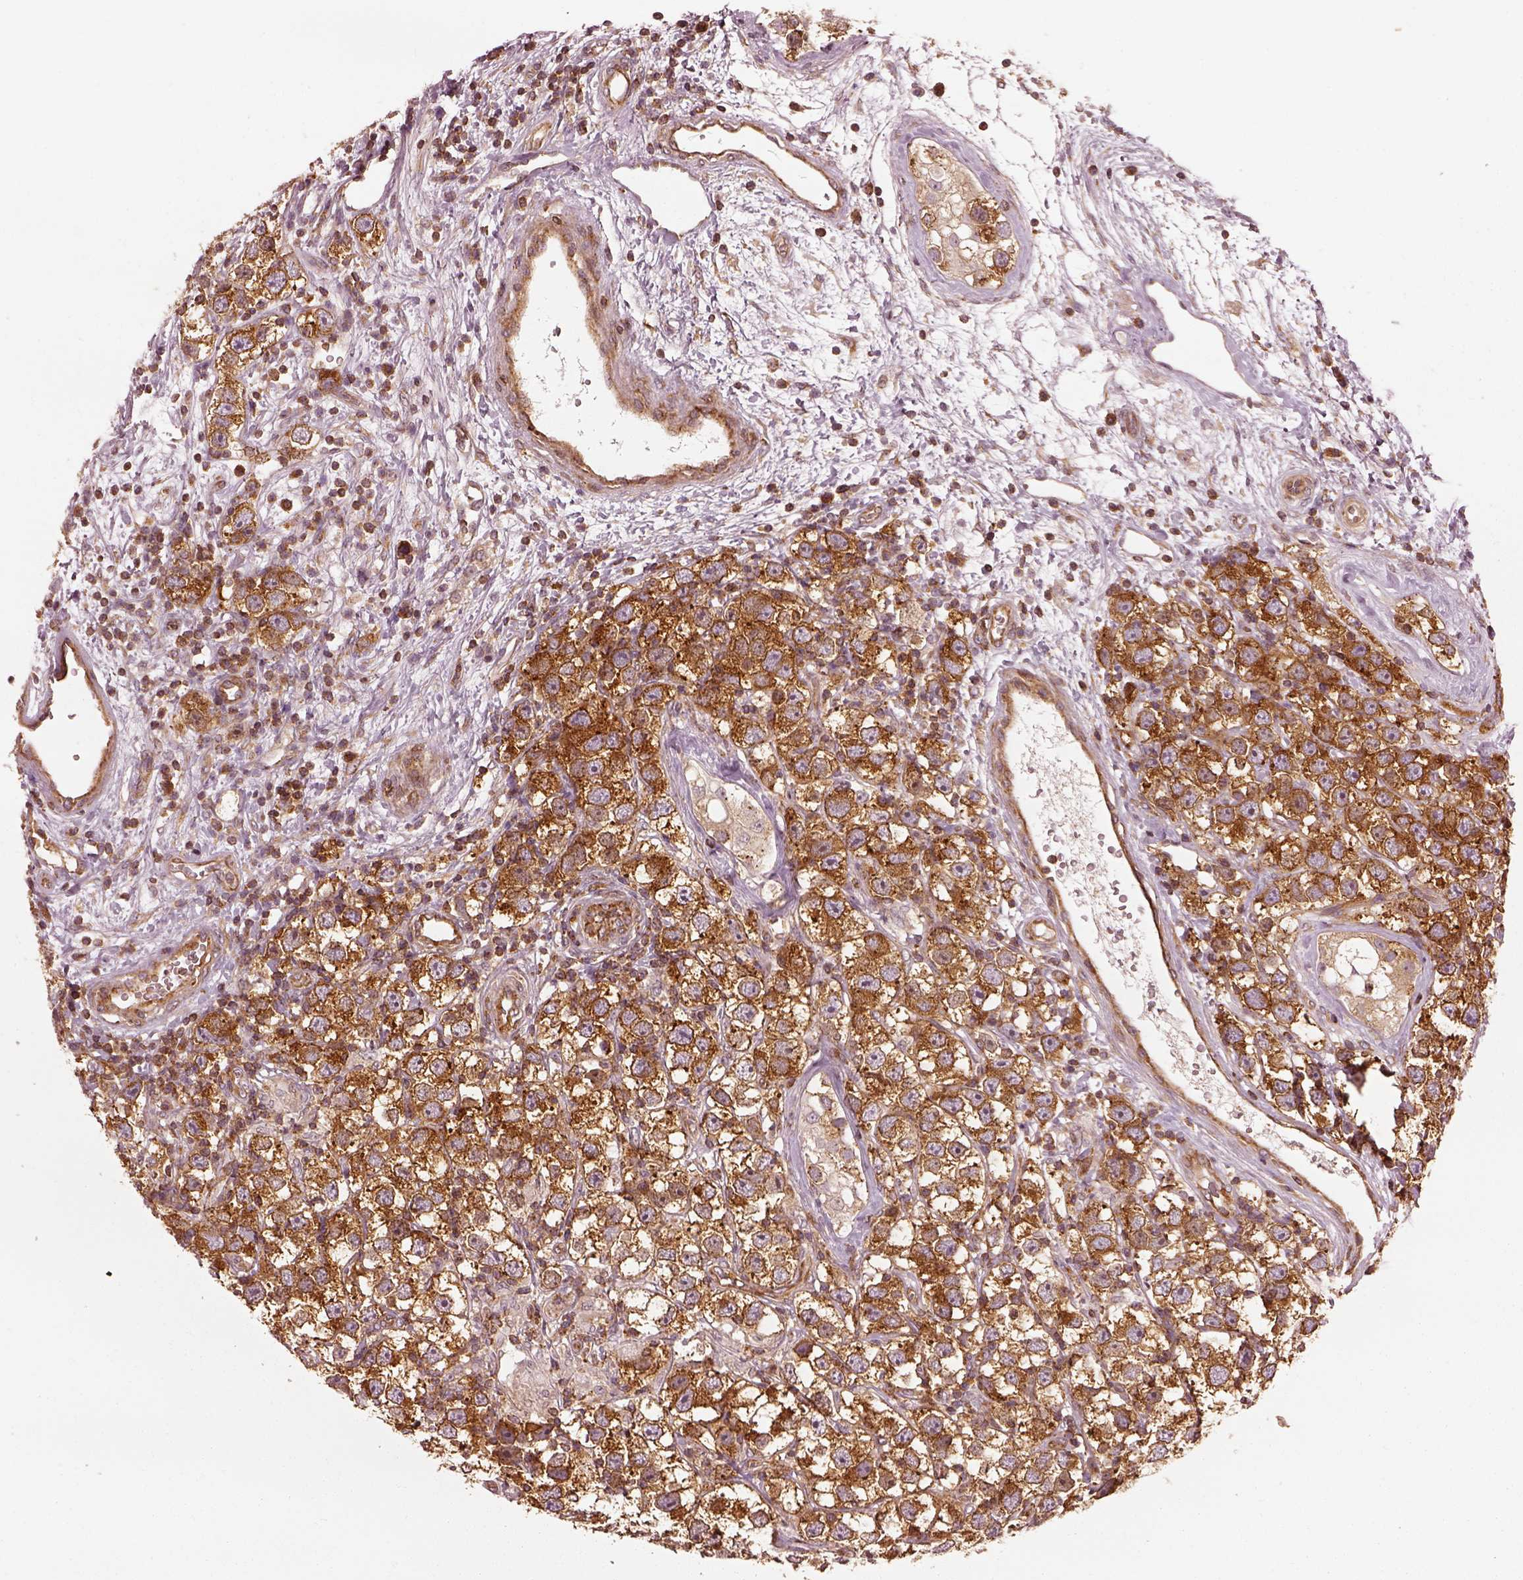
{"staining": {"intensity": "moderate", "quantity": ">75%", "location": "cytoplasmic/membranous"}, "tissue": "testis cancer", "cell_type": "Tumor cells", "image_type": "cancer", "snomed": [{"axis": "morphology", "description": "Seminoma, NOS"}, {"axis": "topography", "description": "Testis"}], "caption": "Immunohistochemical staining of human seminoma (testis) exhibits moderate cytoplasmic/membranous protein expression in about >75% of tumor cells. (DAB IHC with brightfield microscopy, high magnification).", "gene": "LSM14A", "patient": {"sex": "male", "age": 26}}